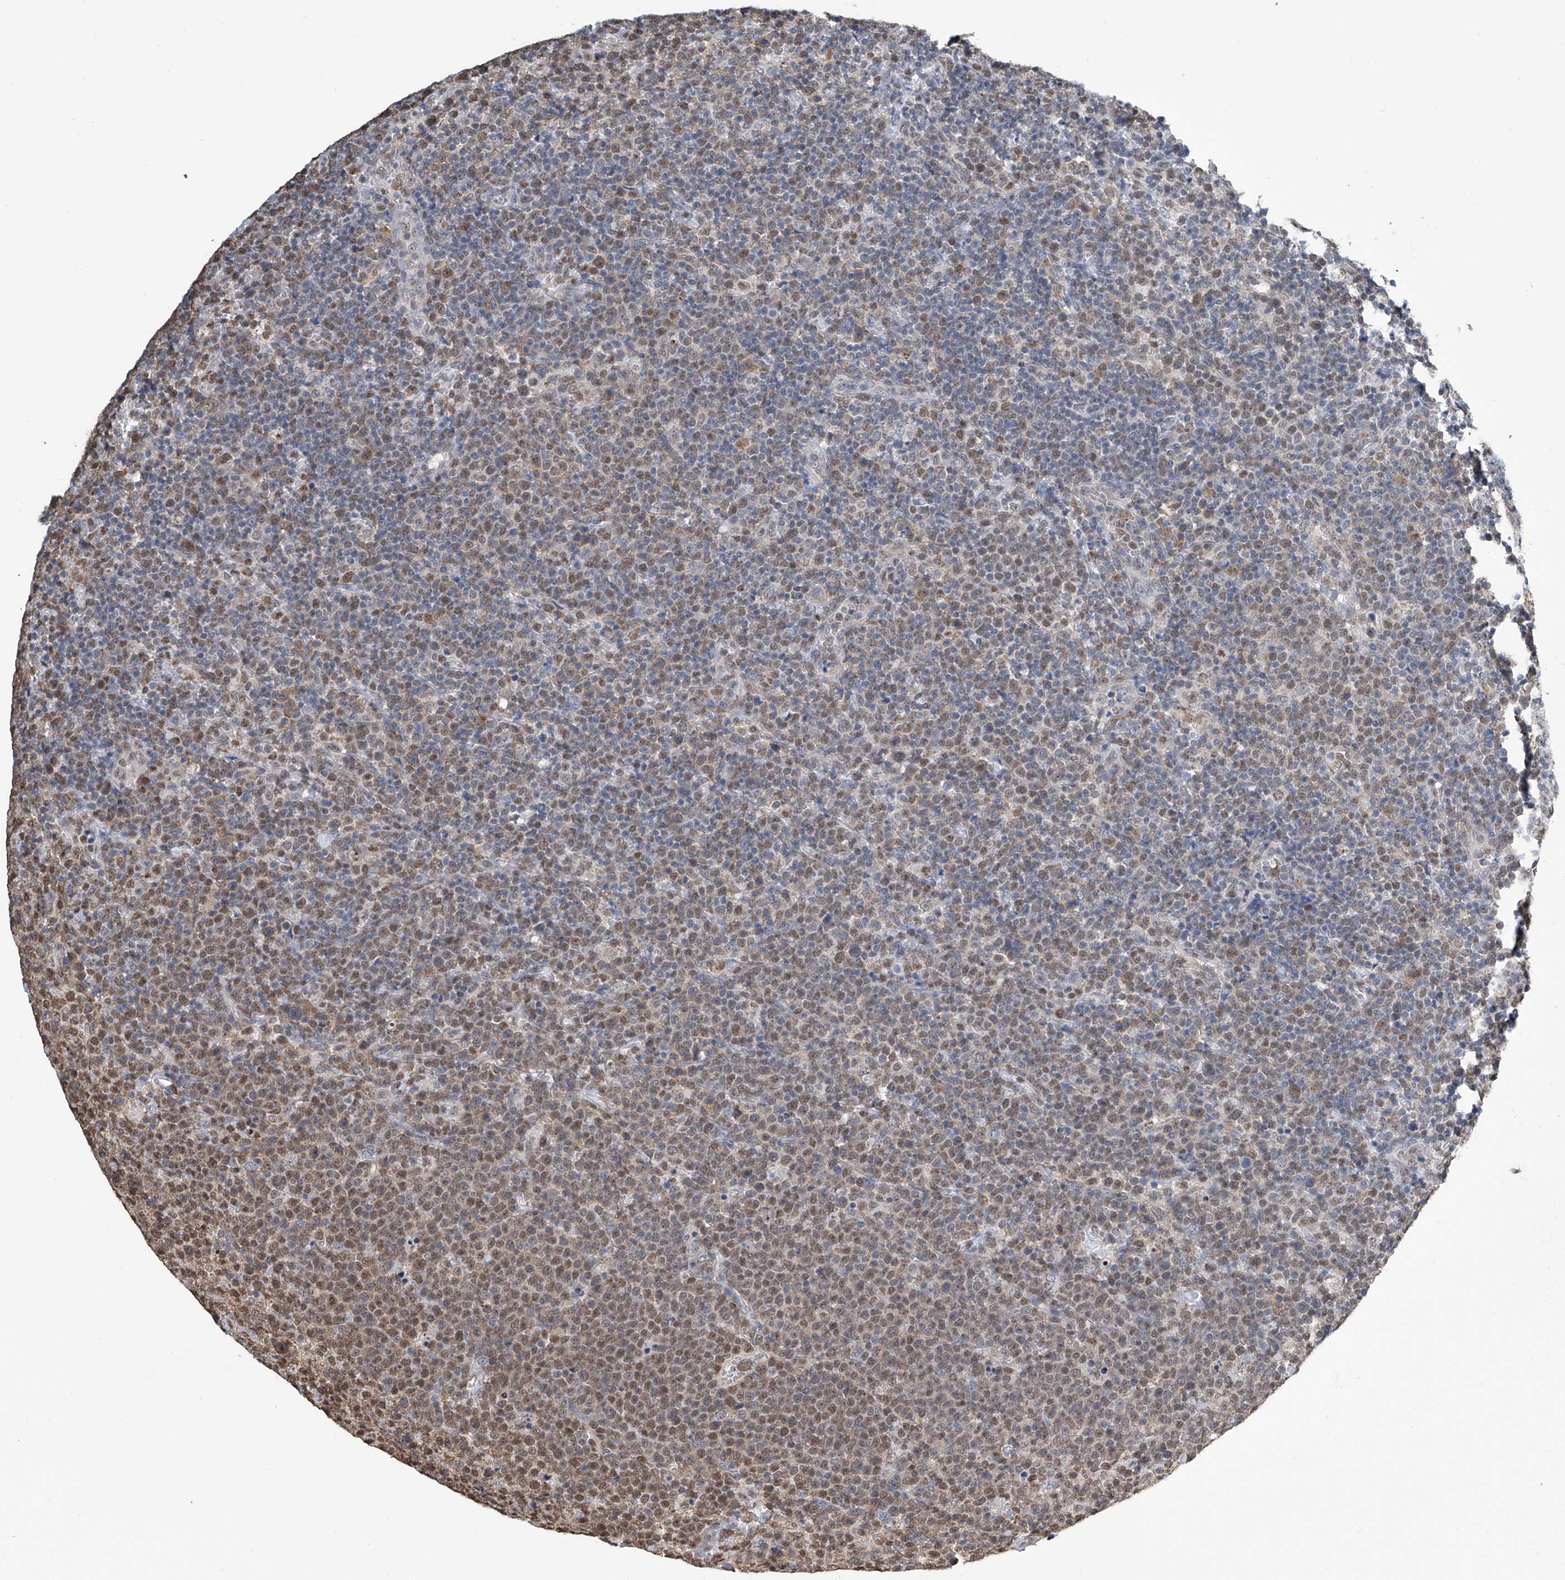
{"staining": {"intensity": "moderate", "quantity": "25%-75%", "location": "cytoplasmic/membranous,nuclear"}, "tissue": "lymphoma", "cell_type": "Tumor cells", "image_type": "cancer", "snomed": [{"axis": "morphology", "description": "Malignant lymphoma, non-Hodgkin's type, High grade"}, {"axis": "topography", "description": "Lymph node"}], "caption": "The image shows a brown stain indicating the presence of a protein in the cytoplasmic/membranous and nuclear of tumor cells in lymphoma.", "gene": "SREBF2", "patient": {"sex": "male", "age": 61}}